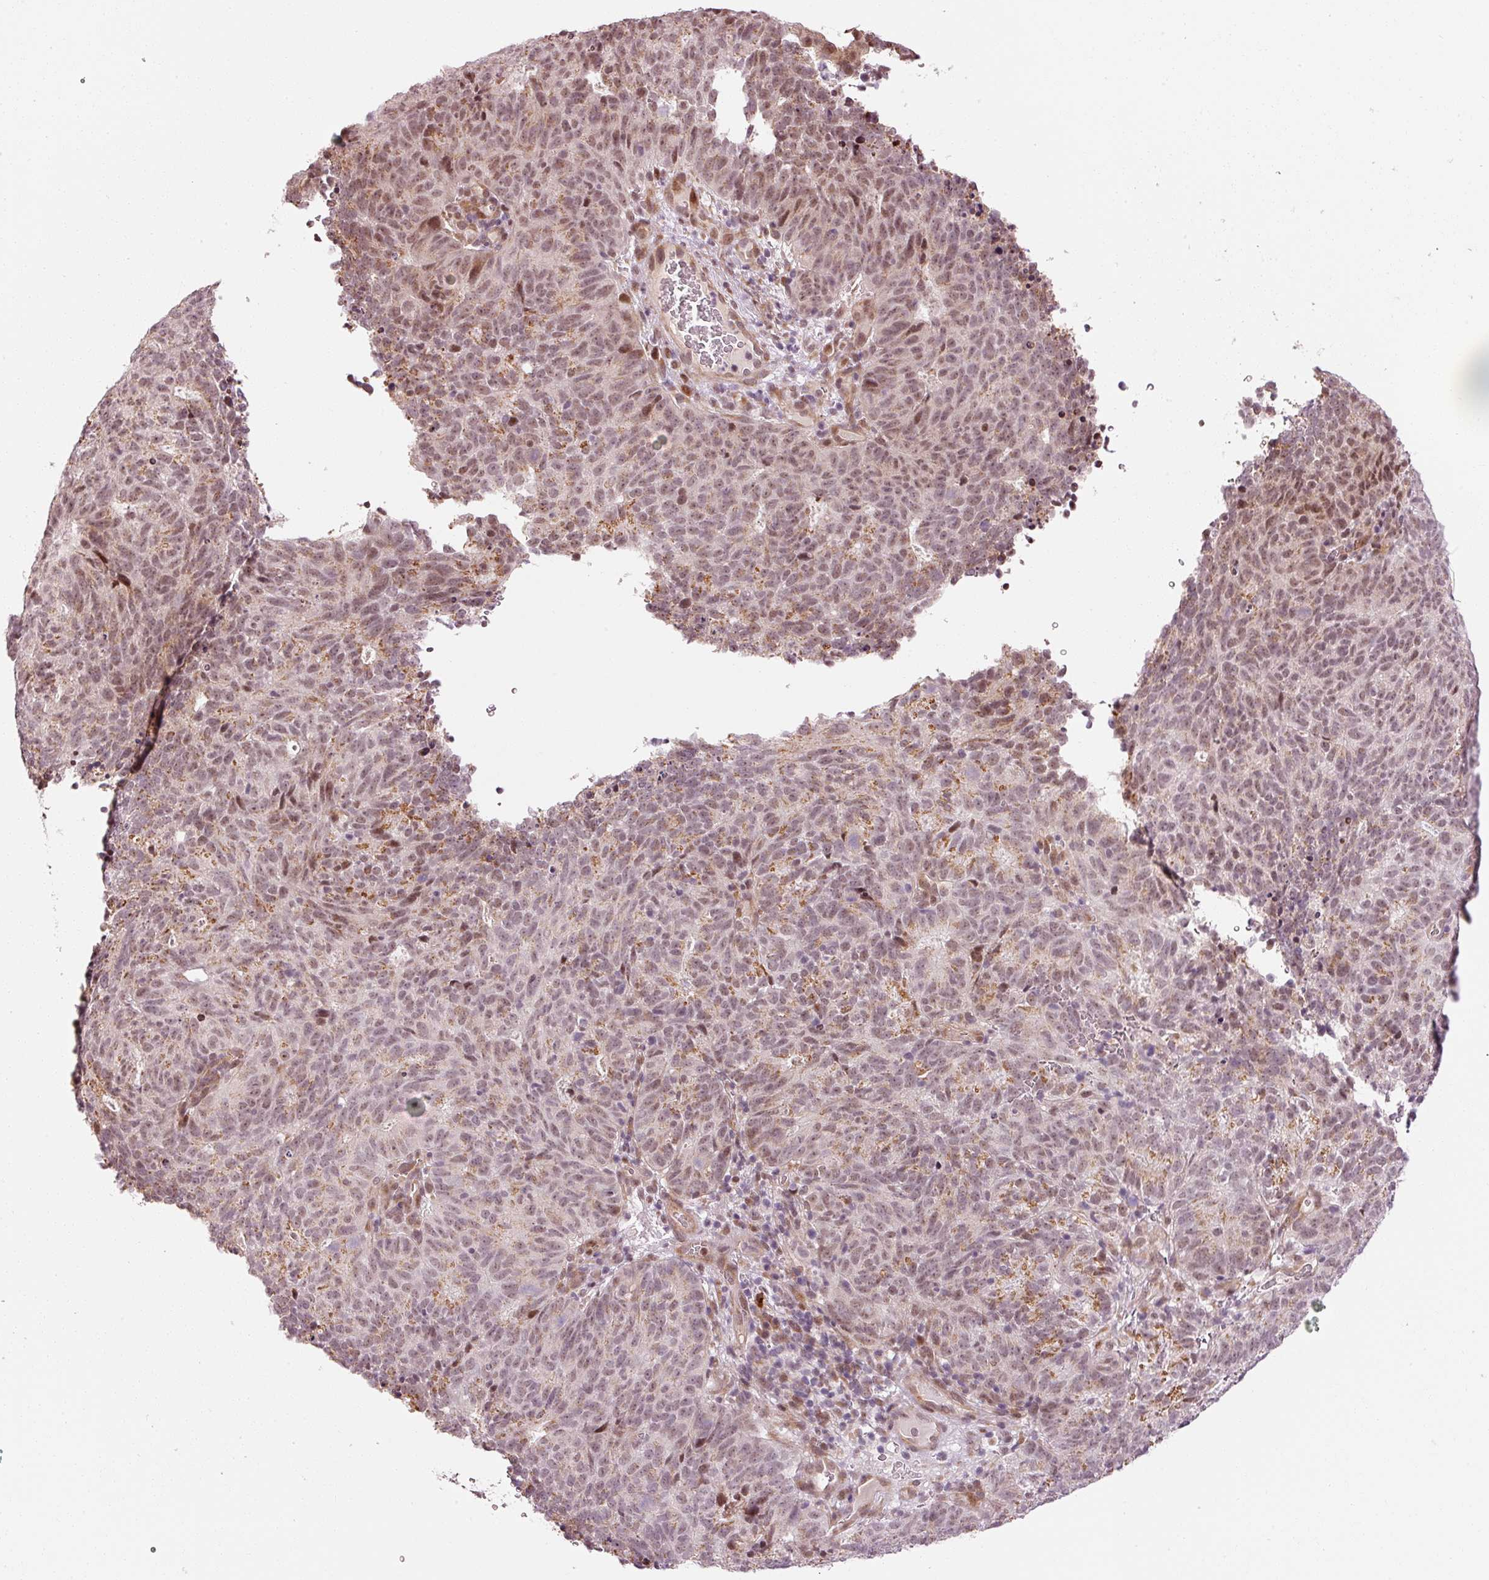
{"staining": {"intensity": "moderate", "quantity": "25%-75%", "location": "cytoplasmic/membranous,nuclear"}, "tissue": "cervical cancer", "cell_type": "Tumor cells", "image_type": "cancer", "snomed": [{"axis": "morphology", "description": "Adenocarcinoma, NOS"}, {"axis": "topography", "description": "Cervix"}], "caption": "A photomicrograph of human cervical cancer (adenocarcinoma) stained for a protein shows moderate cytoplasmic/membranous and nuclear brown staining in tumor cells. Immunohistochemistry (ihc) stains the protein in brown and the nuclei are stained blue.", "gene": "ANKRD20A1", "patient": {"sex": "female", "age": 38}}